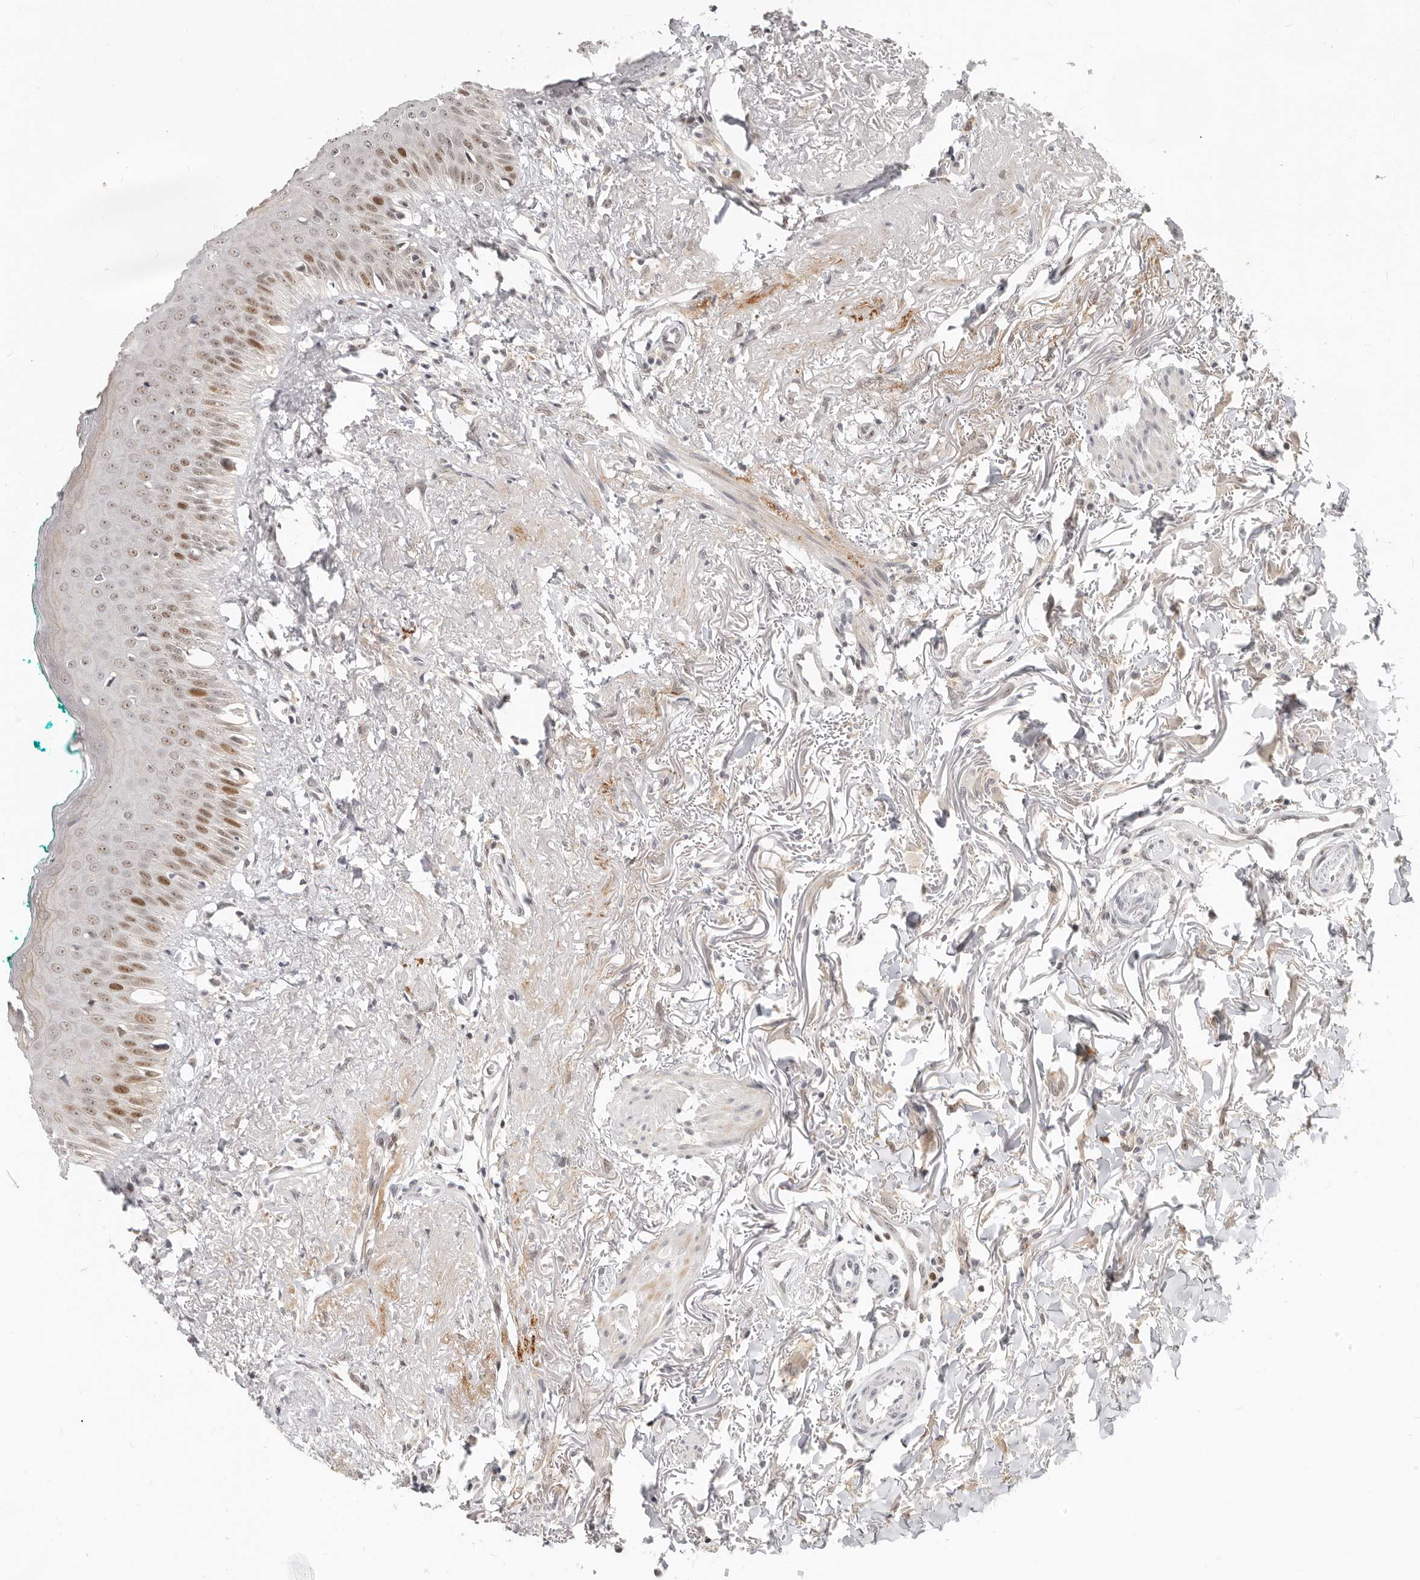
{"staining": {"intensity": "moderate", "quantity": "25%-75%", "location": "cytoplasmic/membranous,nuclear"}, "tissue": "oral mucosa", "cell_type": "Squamous epithelial cells", "image_type": "normal", "snomed": [{"axis": "morphology", "description": "Normal tissue, NOS"}, {"axis": "topography", "description": "Oral tissue"}], "caption": "Moderate cytoplasmic/membranous,nuclear positivity is identified in about 25%-75% of squamous epithelial cells in benign oral mucosa.", "gene": "RFC2", "patient": {"sex": "female", "age": 70}}